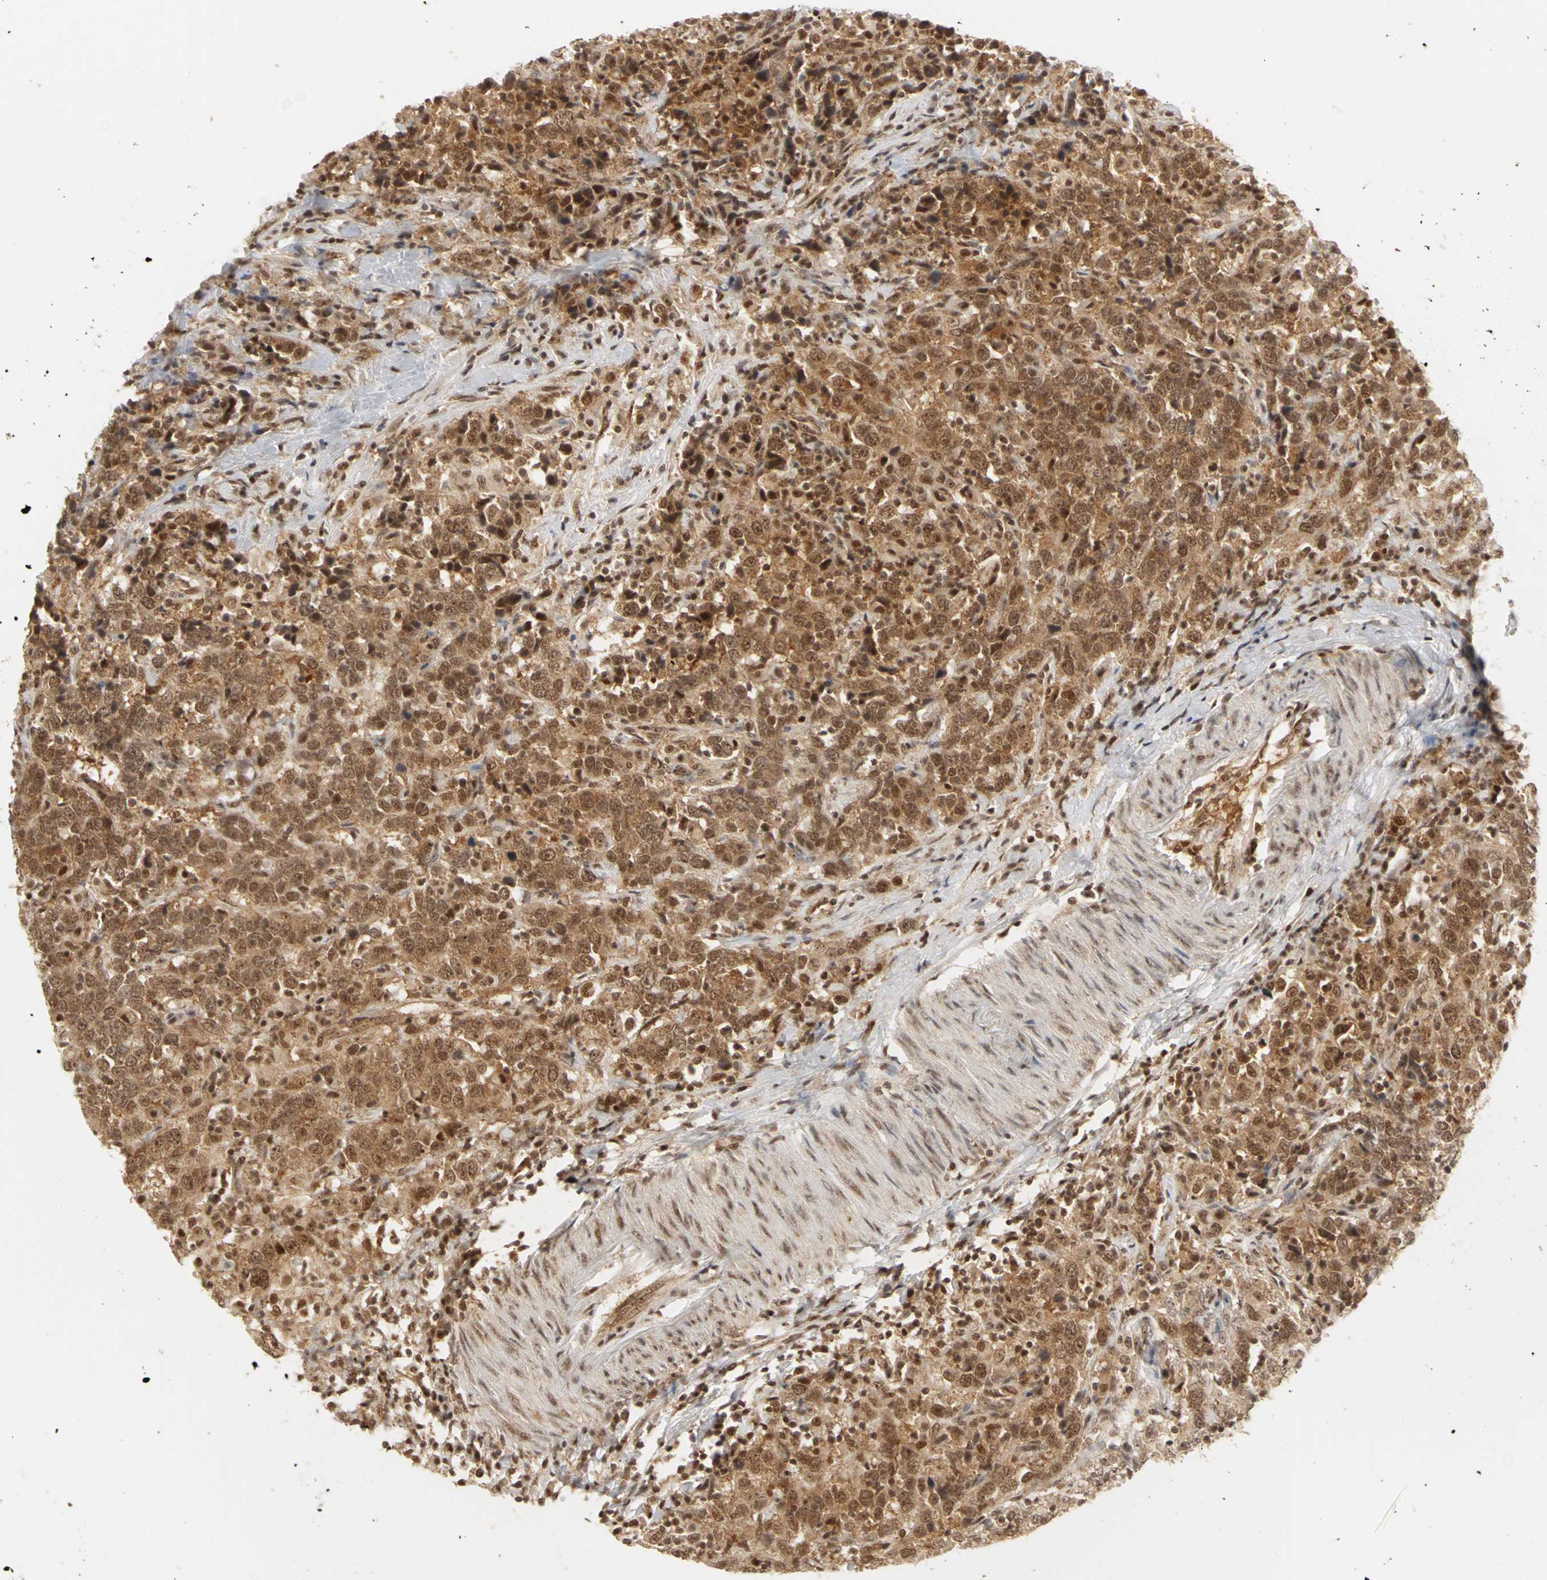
{"staining": {"intensity": "moderate", "quantity": ">75%", "location": "cytoplasmic/membranous,nuclear"}, "tissue": "urothelial cancer", "cell_type": "Tumor cells", "image_type": "cancer", "snomed": [{"axis": "morphology", "description": "Urothelial carcinoma, High grade"}, {"axis": "topography", "description": "Urinary bladder"}], "caption": "Immunohistochemistry (IHC) micrograph of neoplastic tissue: high-grade urothelial carcinoma stained using immunohistochemistry (IHC) demonstrates medium levels of moderate protein expression localized specifically in the cytoplasmic/membranous and nuclear of tumor cells, appearing as a cytoplasmic/membranous and nuclear brown color.", "gene": "CSNK2B", "patient": {"sex": "male", "age": 61}}